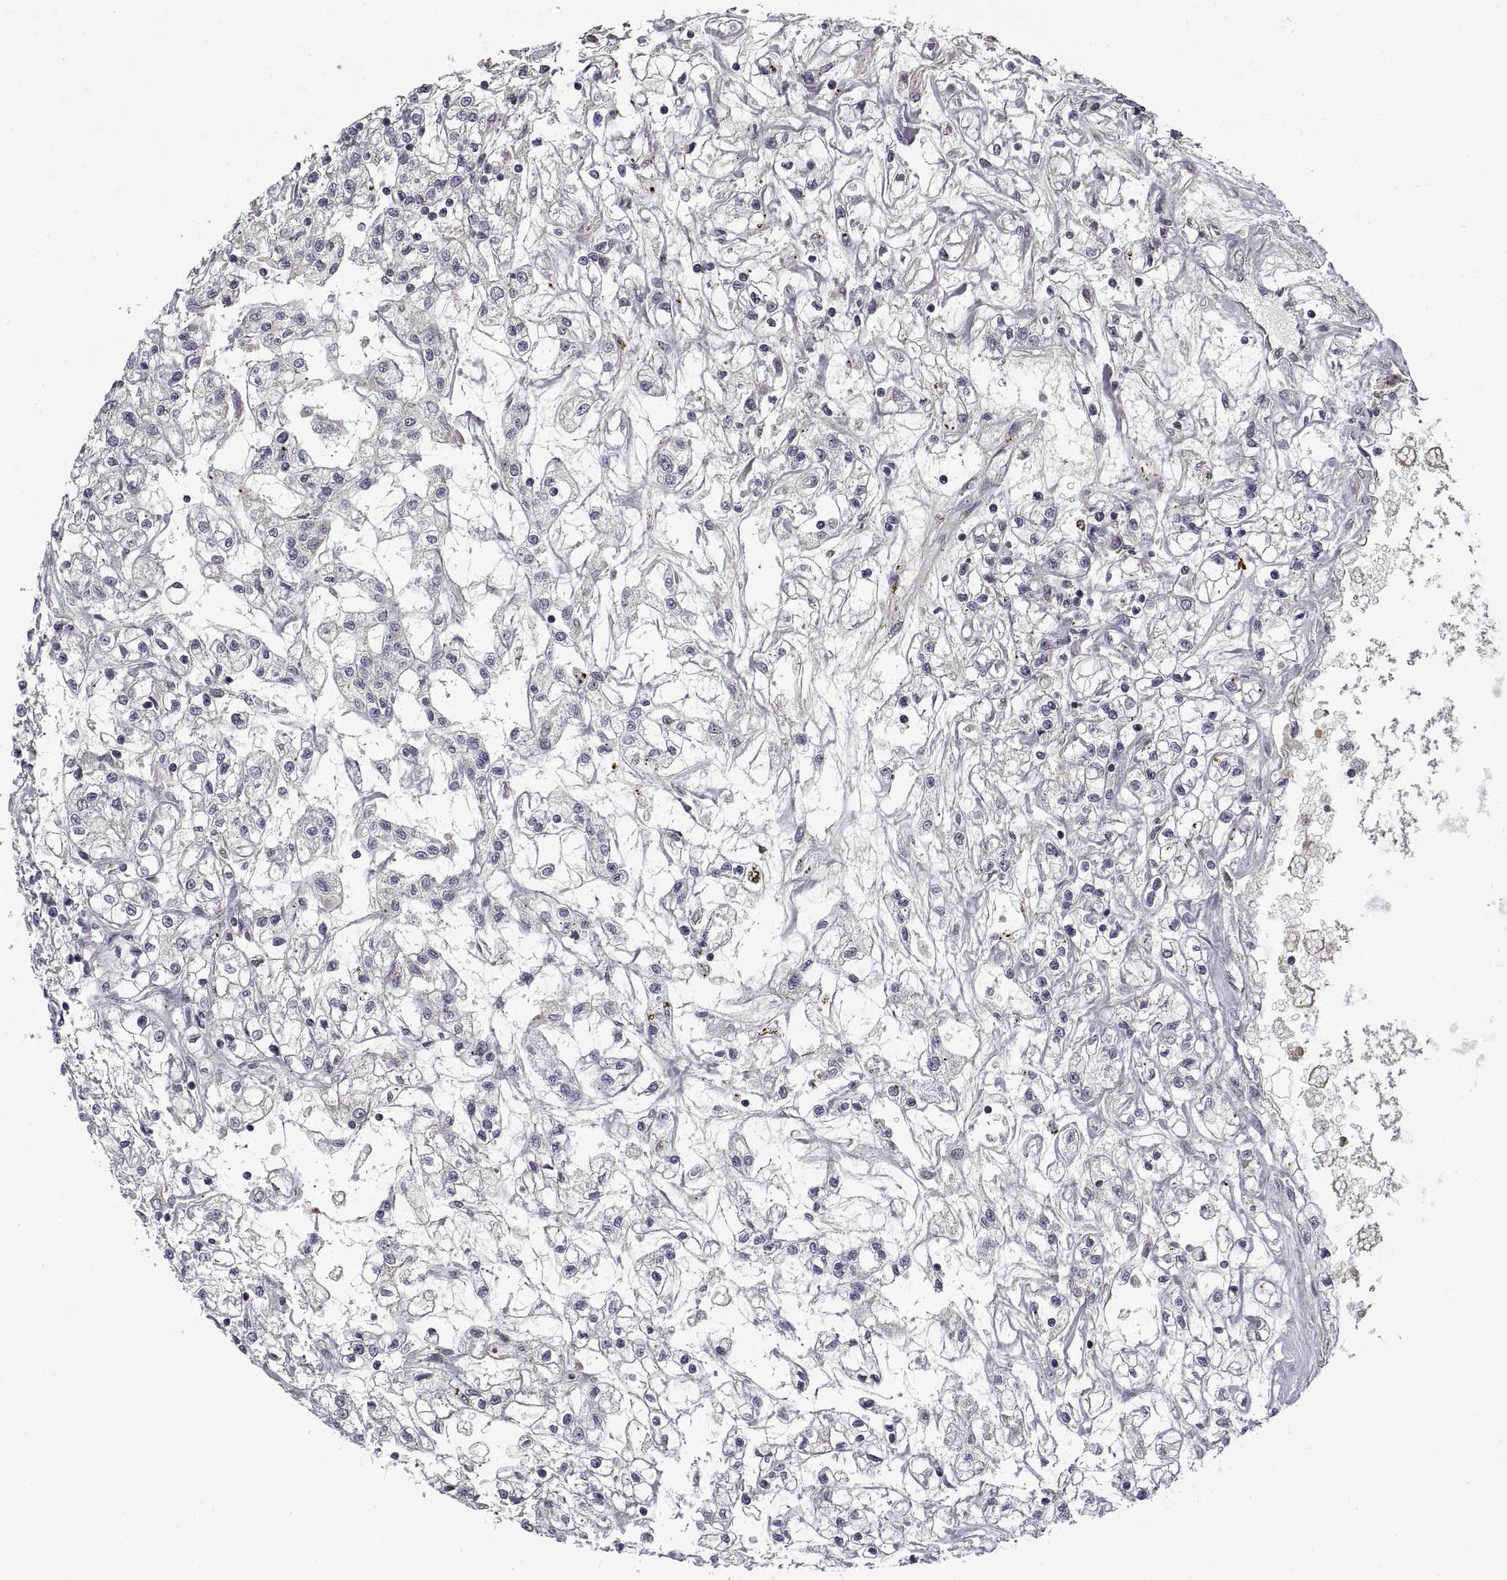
{"staining": {"intensity": "negative", "quantity": "none", "location": "none"}, "tissue": "renal cancer", "cell_type": "Tumor cells", "image_type": "cancer", "snomed": [{"axis": "morphology", "description": "Adenocarcinoma, NOS"}, {"axis": "topography", "description": "Kidney"}], "caption": "This is an immunohistochemistry image of human renal cancer. There is no positivity in tumor cells.", "gene": "GAD2", "patient": {"sex": "female", "age": 59}}